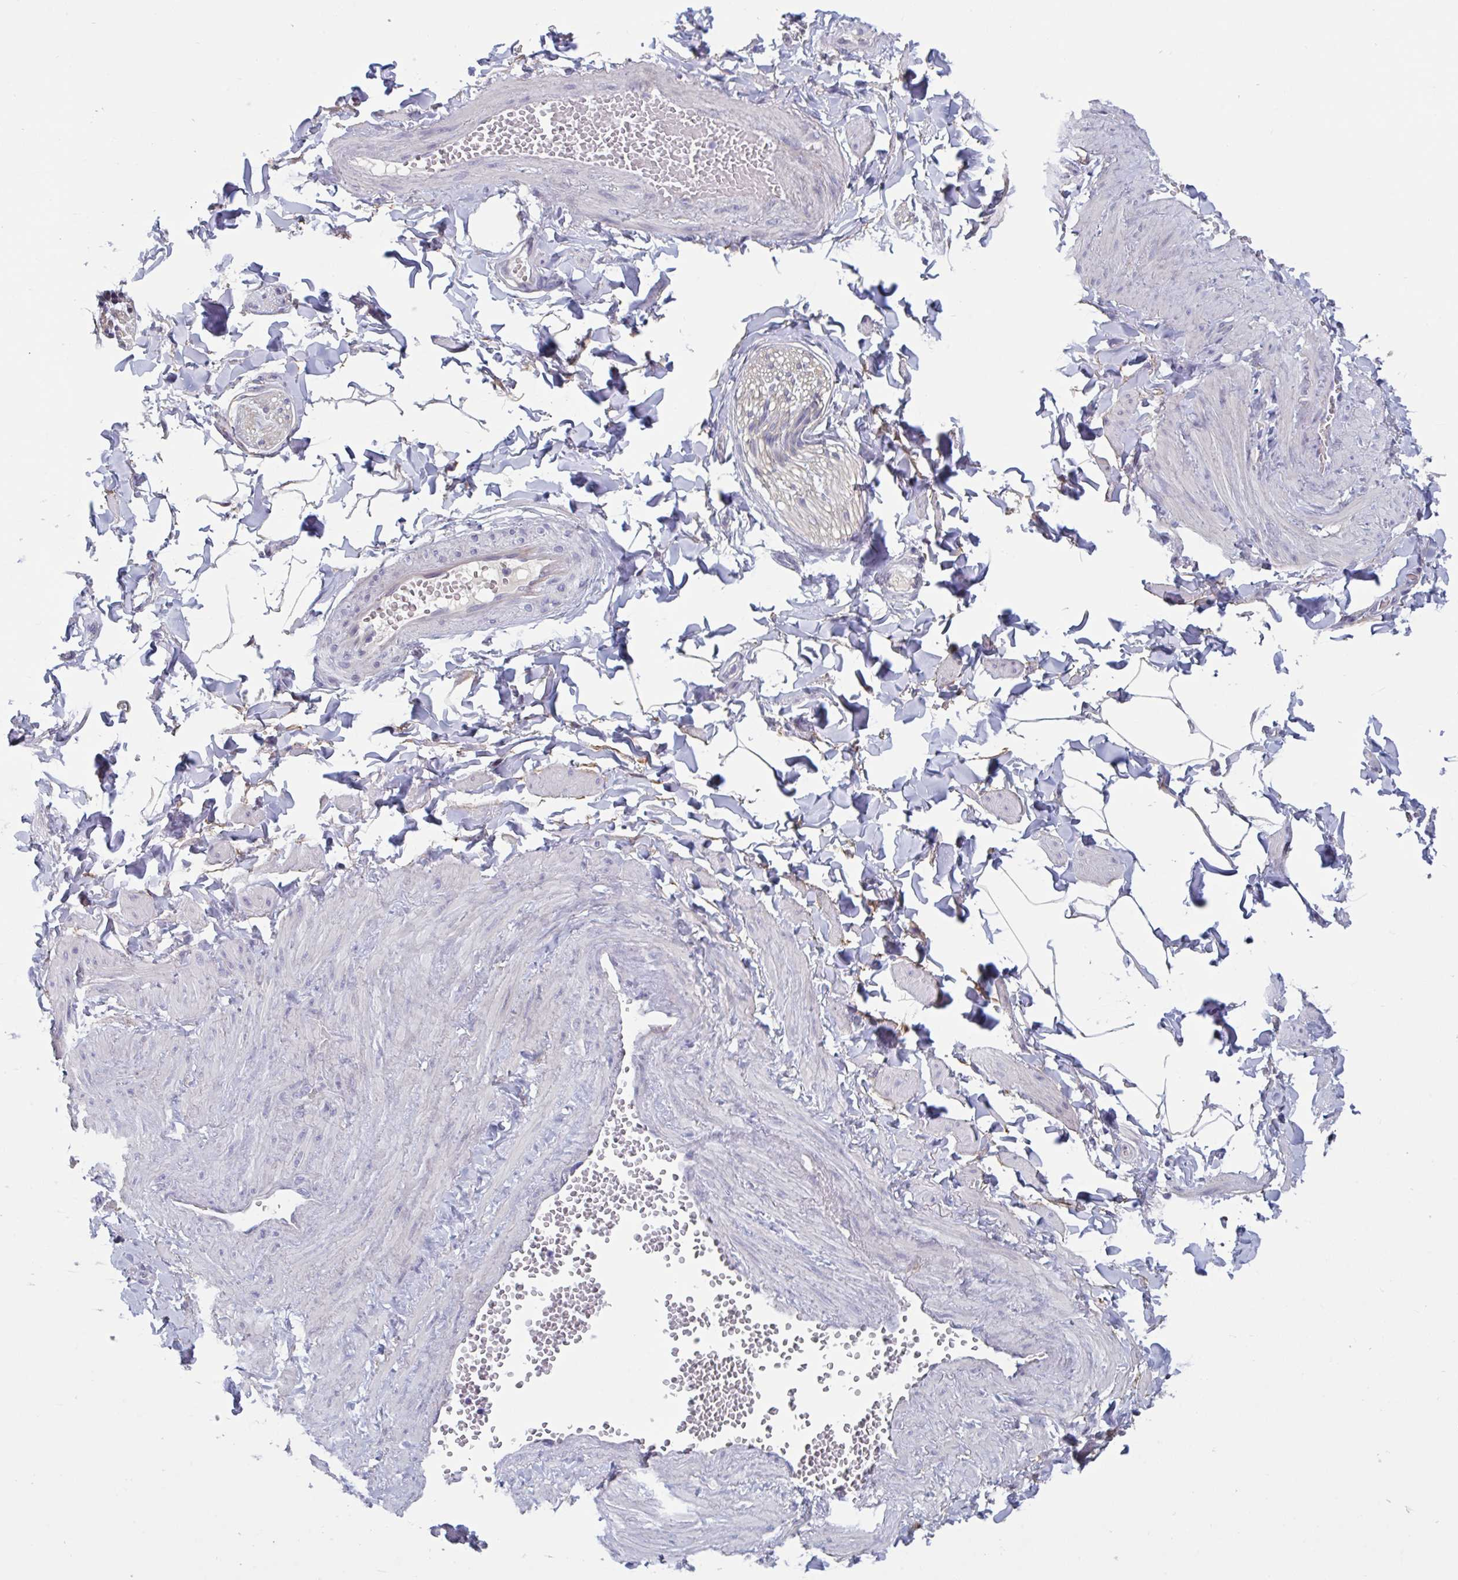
{"staining": {"intensity": "negative", "quantity": "none", "location": "none"}, "tissue": "adipose tissue", "cell_type": "Adipocytes", "image_type": "normal", "snomed": [{"axis": "morphology", "description": "Normal tissue, NOS"}, {"axis": "topography", "description": "Epididymis"}, {"axis": "topography", "description": "Peripheral nerve tissue"}], "caption": "DAB (3,3'-diaminobenzidine) immunohistochemical staining of benign adipose tissue demonstrates no significant expression in adipocytes.", "gene": "TCEAL8", "patient": {"sex": "male", "age": 32}}